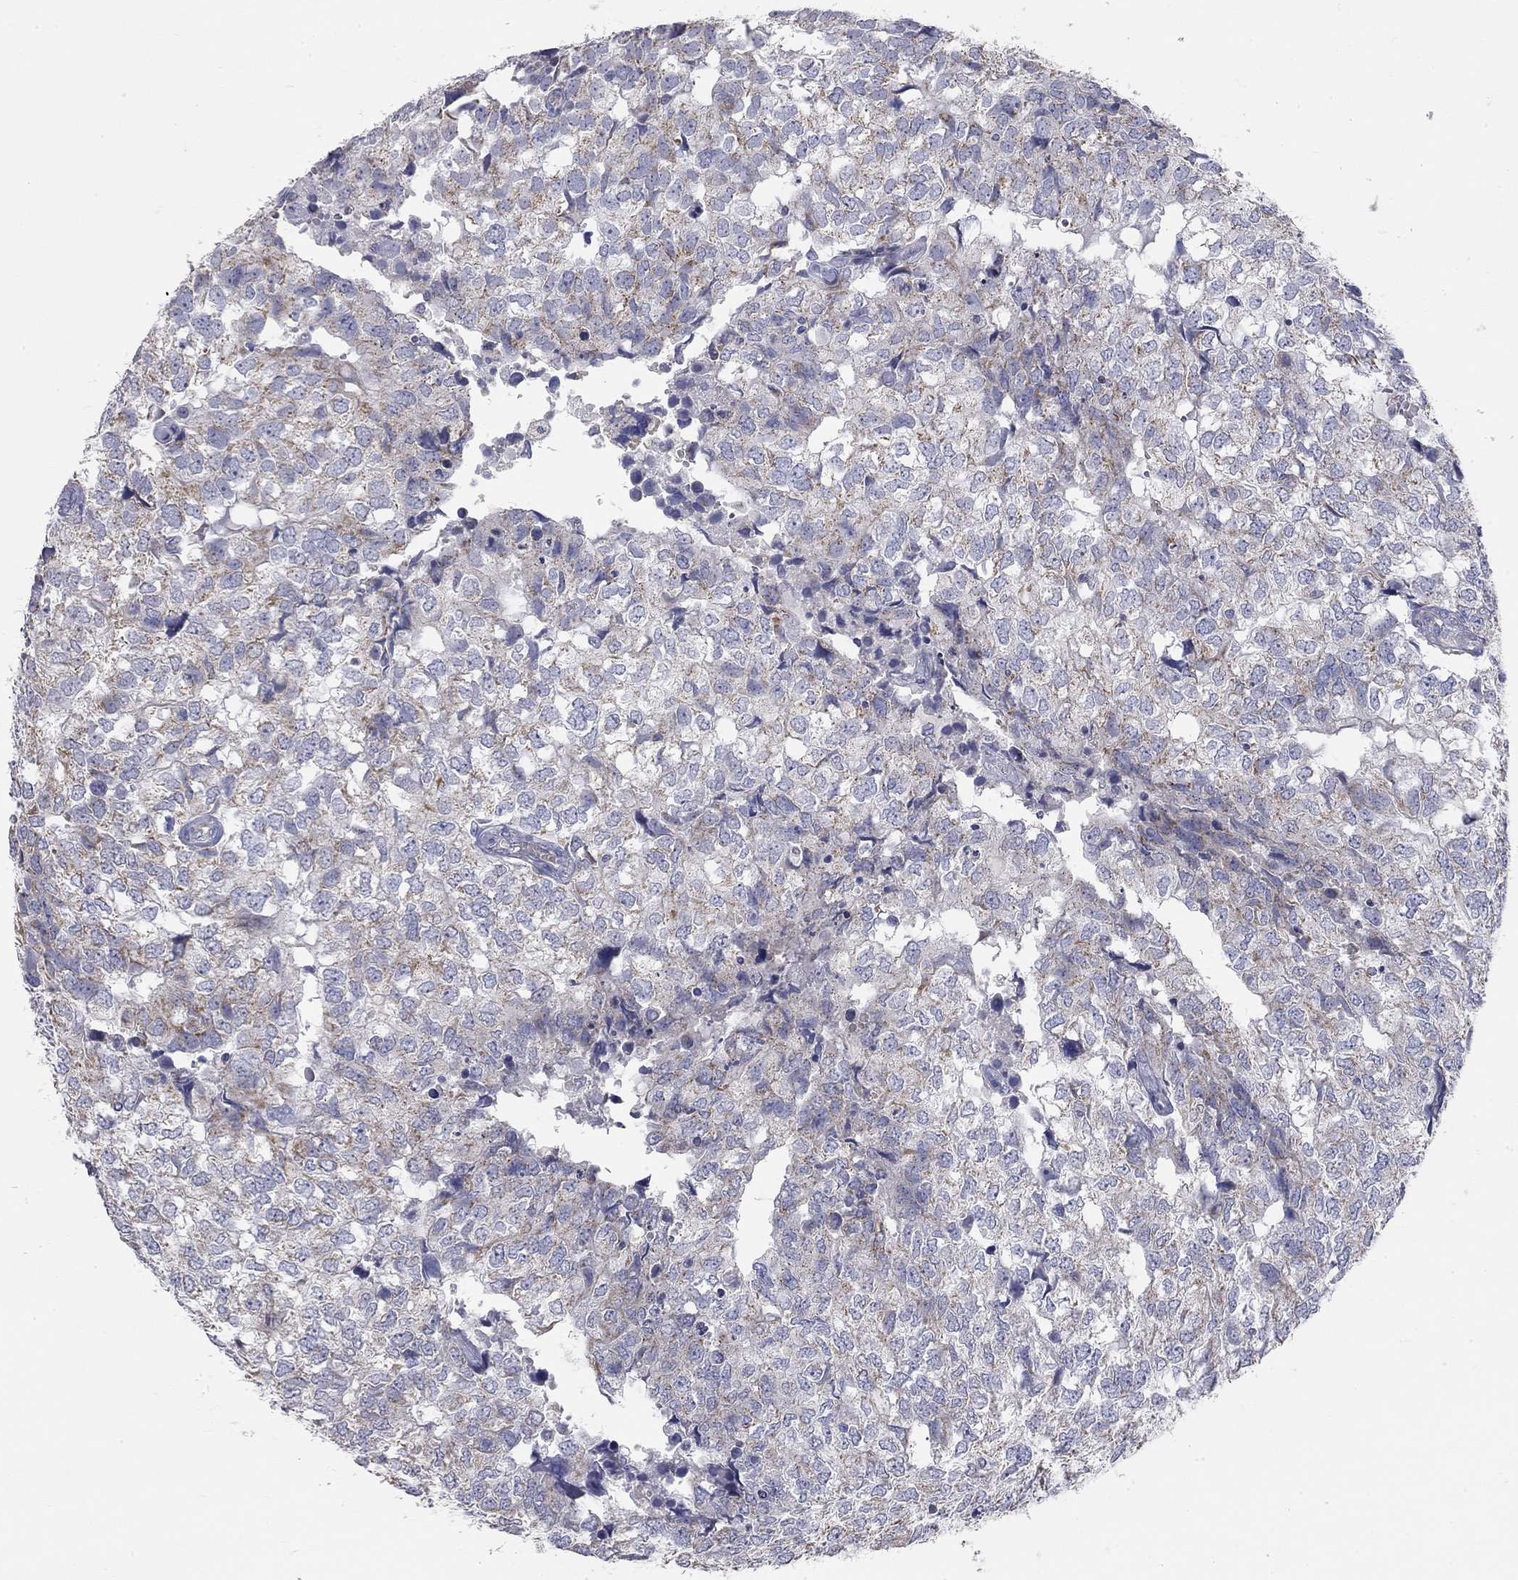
{"staining": {"intensity": "moderate", "quantity": "<25%", "location": "cytoplasmic/membranous"}, "tissue": "breast cancer", "cell_type": "Tumor cells", "image_type": "cancer", "snomed": [{"axis": "morphology", "description": "Duct carcinoma"}, {"axis": "topography", "description": "Breast"}], "caption": "Intraductal carcinoma (breast) was stained to show a protein in brown. There is low levels of moderate cytoplasmic/membranous staining in approximately <25% of tumor cells. (DAB = brown stain, brightfield microscopy at high magnification).", "gene": "CFAP161", "patient": {"sex": "female", "age": 30}}